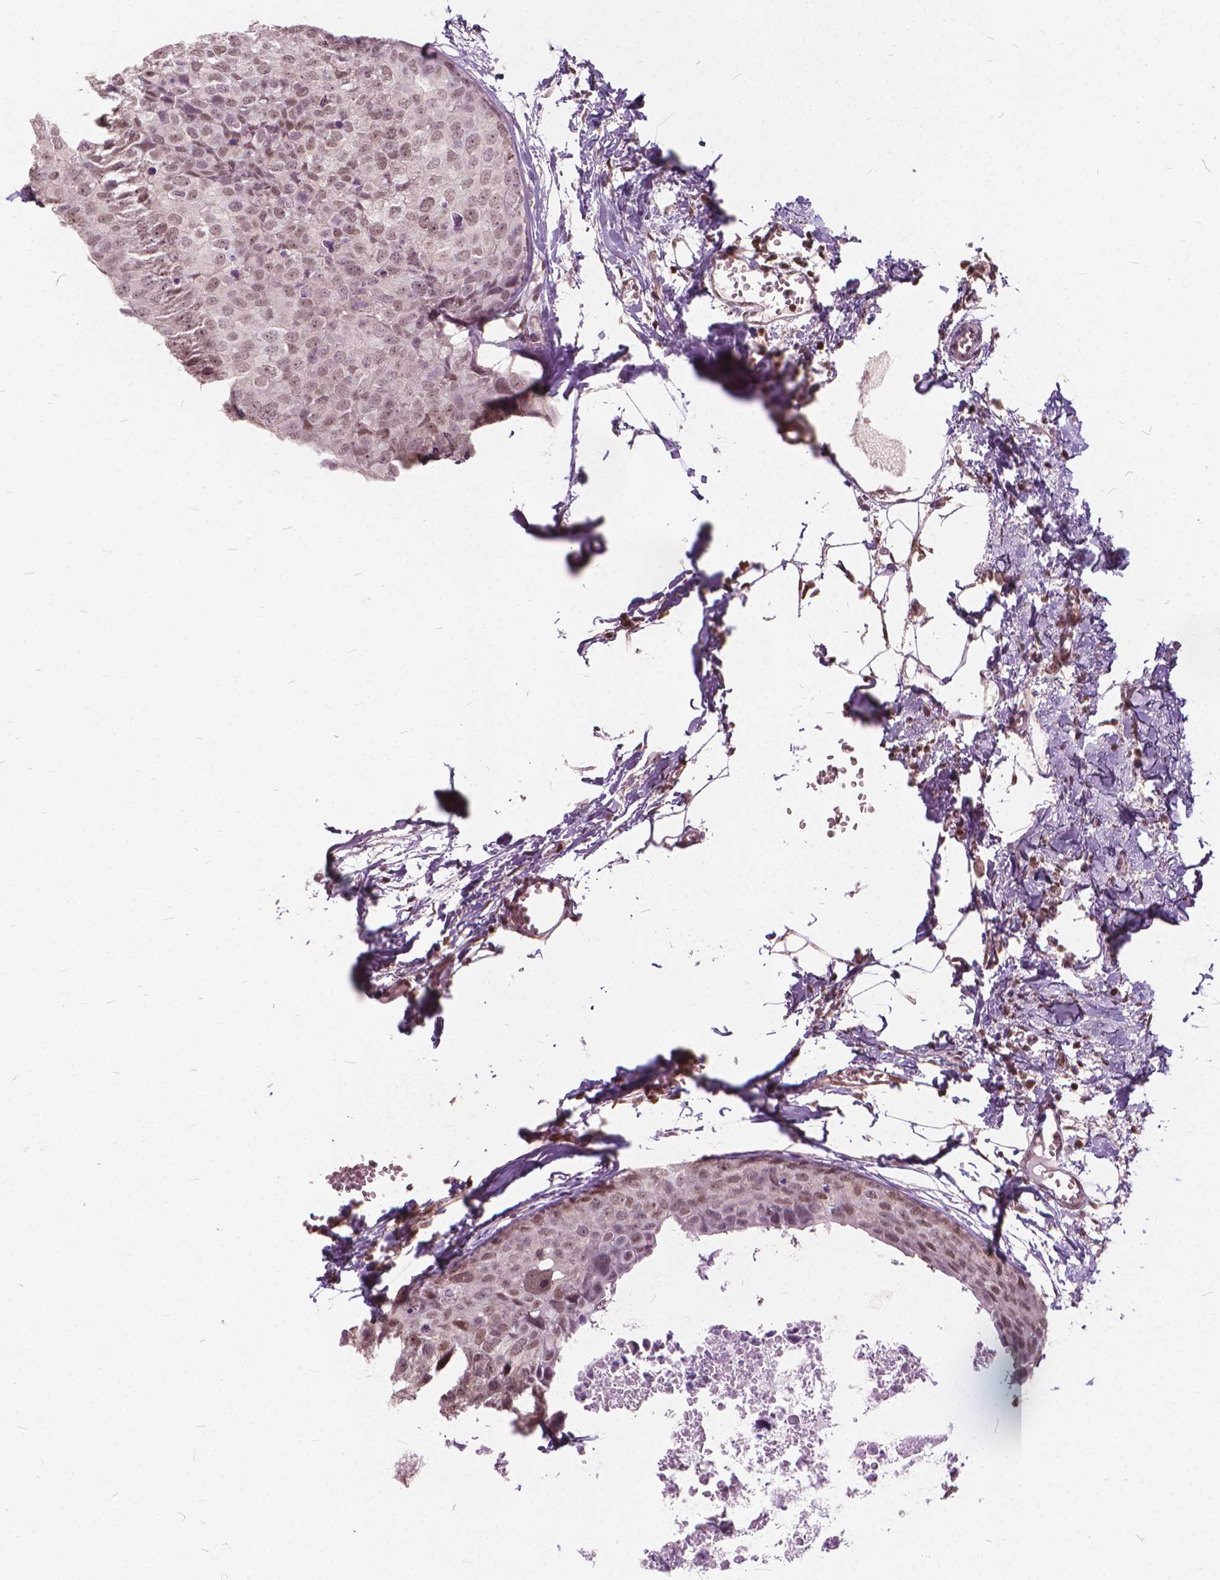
{"staining": {"intensity": "weak", "quantity": ">75%", "location": "nuclear"}, "tissue": "breast cancer", "cell_type": "Tumor cells", "image_type": "cancer", "snomed": [{"axis": "morphology", "description": "Duct carcinoma"}, {"axis": "topography", "description": "Breast"}], "caption": "A brown stain shows weak nuclear staining of a protein in breast invasive ductal carcinoma tumor cells.", "gene": "STAT5B", "patient": {"sex": "female", "age": 38}}